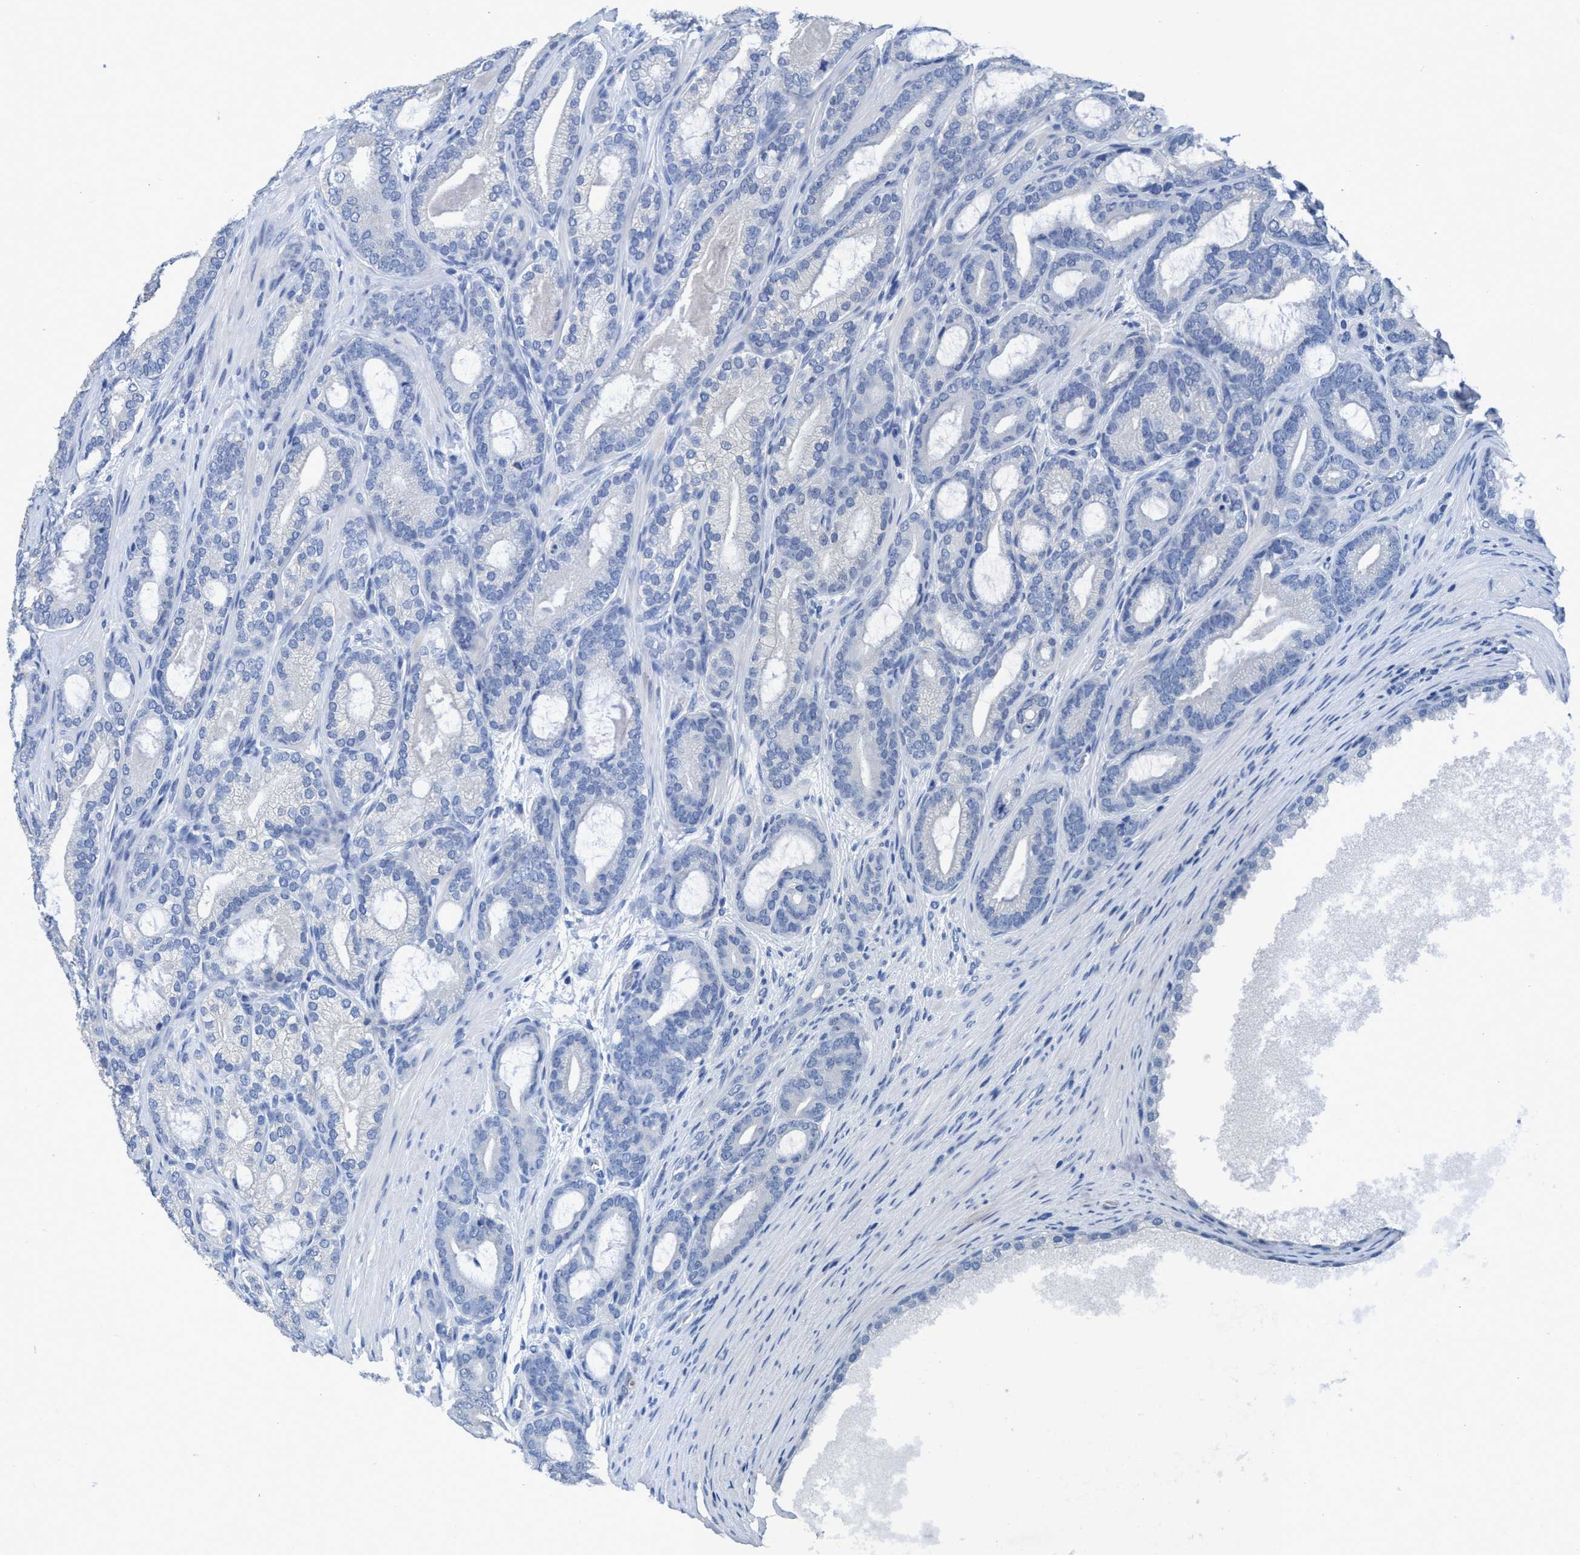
{"staining": {"intensity": "negative", "quantity": "none", "location": "none"}, "tissue": "prostate cancer", "cell_type": "Tumor cells", "image_type": "cancer", "snomed": [{"axis": "morphology", "description": "Adenocarcinoma, High grade"}, {"axis": "topography", "description": "Prostate"}], "caption": "Prostate high-grade adenocarcinoma was stained to show a protein in brown. There is no significant positivity in tumor cells.", "gene": "DNAI1", "patient": {"sex": "male", "age": 60}}